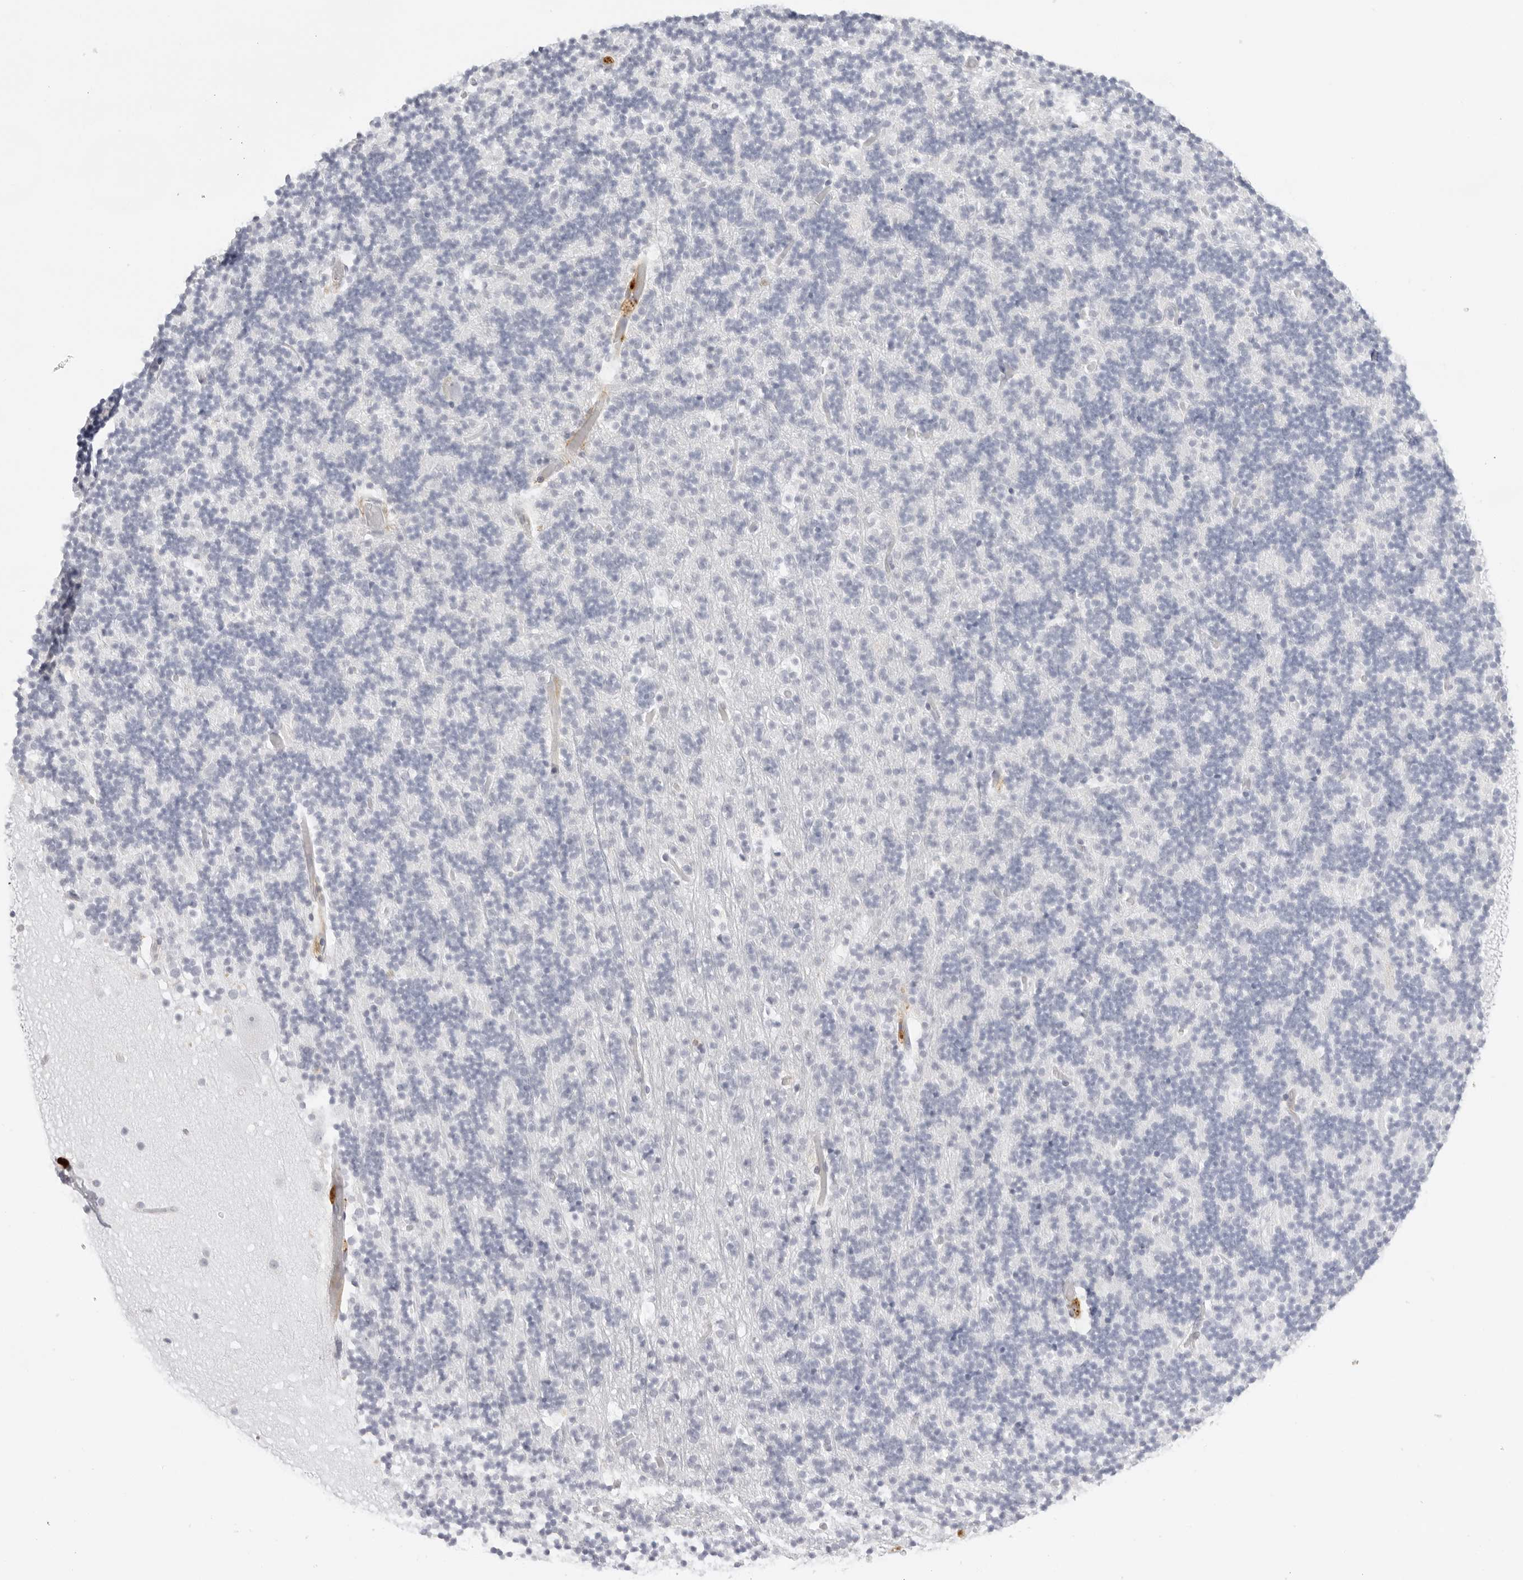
{"staining": {"intensity": "negative", "quantity": "none", "location": "none"}, "tissue": "cerebellum", "cell_type": "Cells in granular layer", "image_type": "normal", "snomed": [{"axis": "morphology", "description": "Normal tissue, NOS"}, {"axis": "topography", "description": "Cerebellum"}], "caption": "High power microscopy photomicrograph of an IHC image of benign cerebellum, revealing no significant expression in cells in granular layer. The staining is performed using DAB (3,3'-diaminobenzidine) brown chromogen with nuclei counter-stained in using hematoxylin.", "gene": "TNFRSF14", "patient": {"sex": "male", "age": 57}}